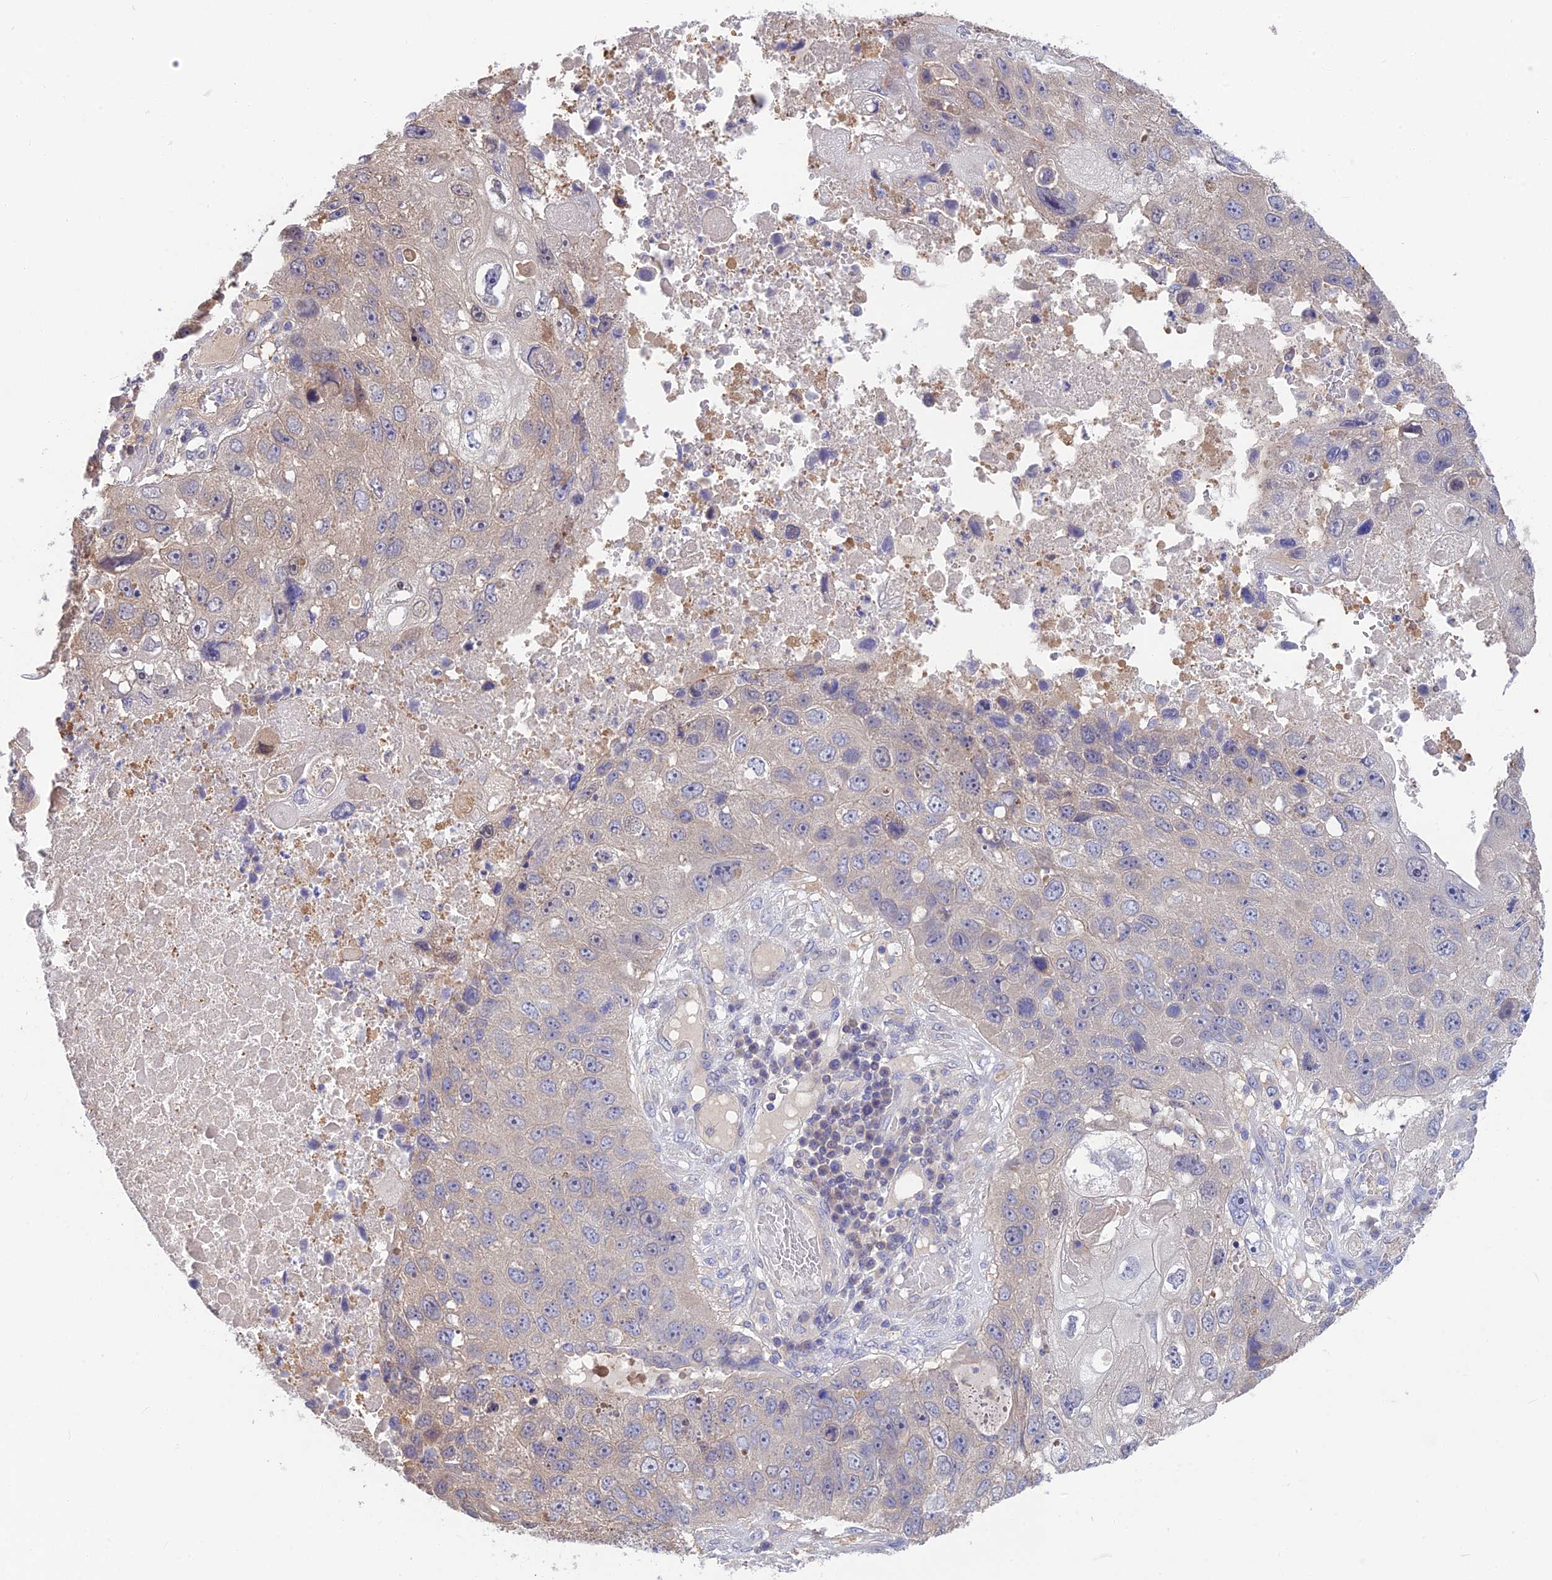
{"staining": {"intensity": "negative", "quantity": "none", "location": "none"}, "tissue": "lung cancer", "cell_type": "Tumor cells", "image_type": "cancer", "snomed": [{"axis": "morphology", "description": "Squamous cell carcinoma, NOS"}, {"axis": "topography", "description": "Lung"}], "caption": "This photomicrograph is of lung squamous cell carcinoma stained with immunohistochemistry to label a protein in brown with the nuclei are counter-stained blue. There is no expression in tumor cells. Brightfield microscopy of immunohistochemistry (IHC) stained with DAB (brown) and hematoxylin (blue), captured at high magnification.", "gene": "SNAP91", "patient": {"sex": "male", "age": 61}}